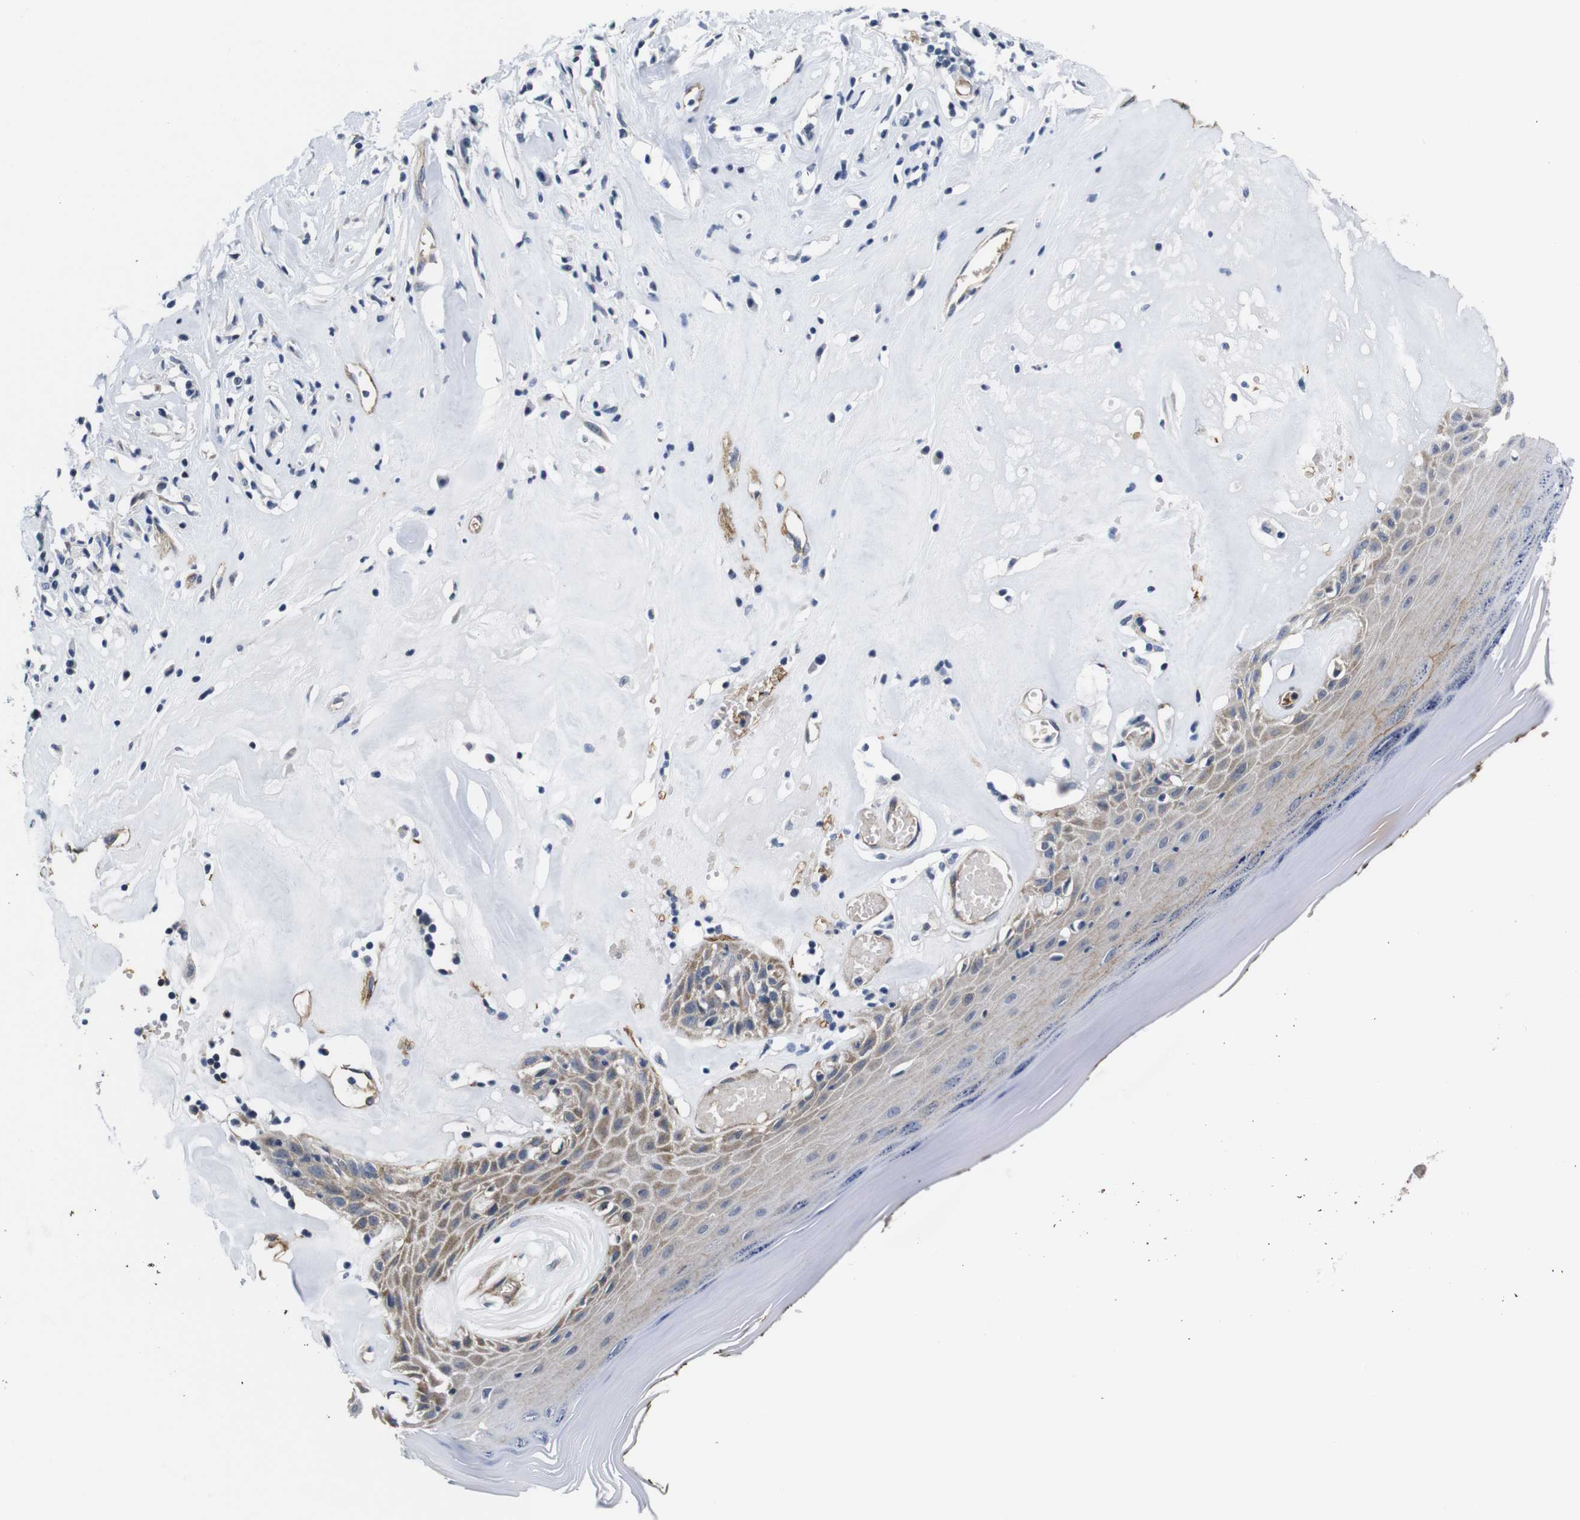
{"staining": {"intensity": "moderate", "quantity": "25%-75%", "location": "cytoplasmic/membranous"}, "tissue": "skin", "cell_type": "Epidermal cells", "image_type": "normal", "snomed": [{"axis": "morphology", "description": "Normal tissue, NOS"}, {"axis": "morphology", "description": "Inflammation, NOS"}, {"axis": "topography", "description": "Vulva"}], "caption": "Epidermal cells reveal moderate cytoplasmic/membranous expression in about 25%-75% of cells in unremarkable skin. The staining was performed using DAB (3,3'-diaminobenzidine), with brown indicating positive protein expression. Nuclei are stained blue with hematoxylin.", "gene": "SOCS3", "patient": {"sex": "female", "age": 84}}